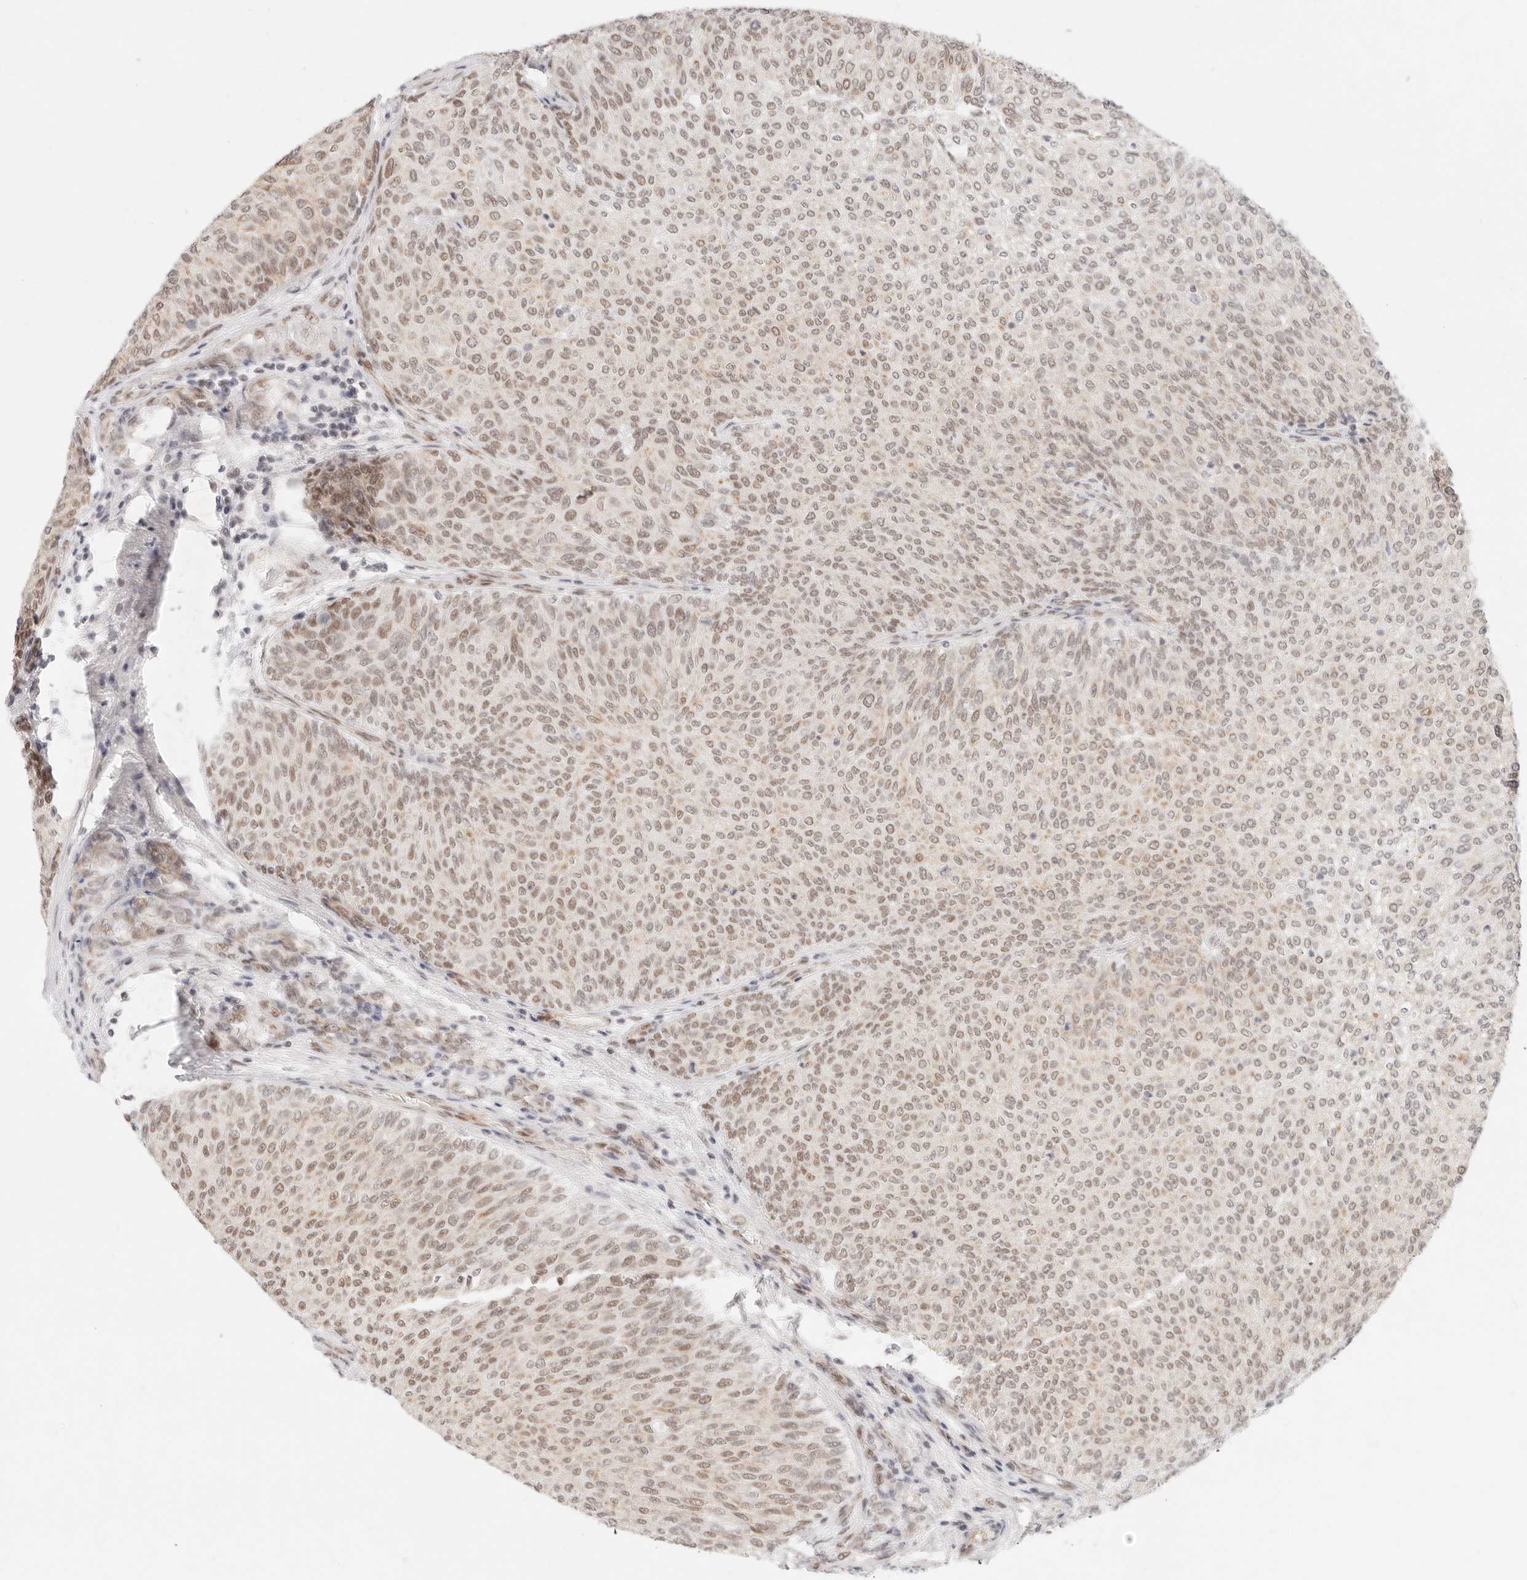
{"staining": {"intensity": "moderate", "quantity": "25%-75%", "location": "nuclear"}, "tissue": "urothelial cancer", "cell_type": "Tumor cells", "image_type": "cancer", "snomed": [{"axis": "morphology", "description": "Urothelial carcinoma, Low grade"}, {"axis": "topography", "description": "Urinary bladder"}], "caption": "There is medium levels of moderate nuclear staining in tumor cells of urothelial cancer, as demonstrated by immunohistochemical staining (brown color).", "gene": "ZC3H11A", "patient": {"sex": "female", "age": 79}}